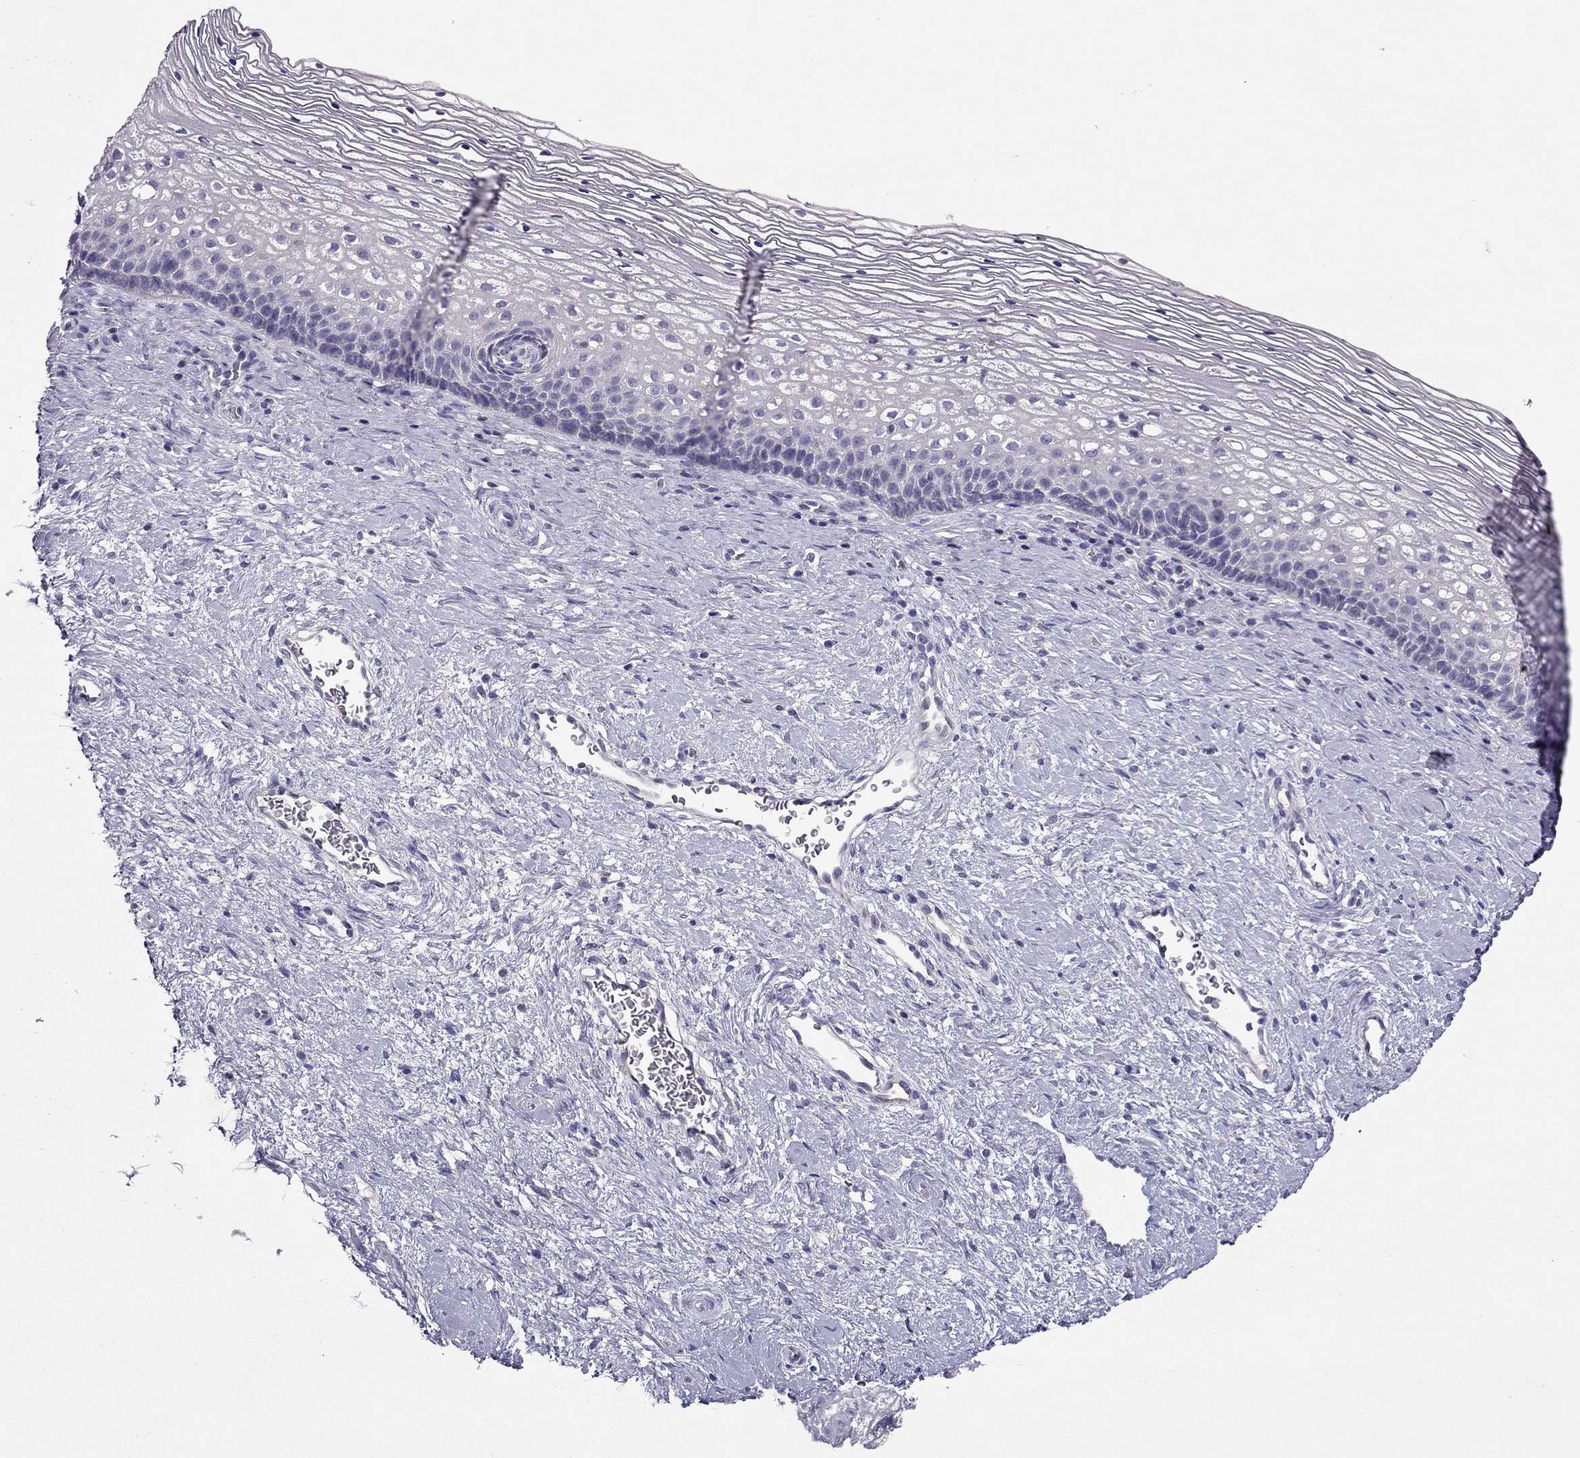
{"staining": {"intensity": "negative", "quantity": "none", "location": "none"}, "tissue": "cervix", "cell_type": "Glandular cells", "image_type": "normal", "snomed": [{"axis": "morphology", "description": "Normal tissue, NOS"}, {"axis": "topography", "description": "Cervix"}], "caption": "Human cervix stained for a protein using immunohistochemistry exhibits no expression in glandular cells.", "gene": "SYT5", "patient": {"sex": "female", "age": 34}}